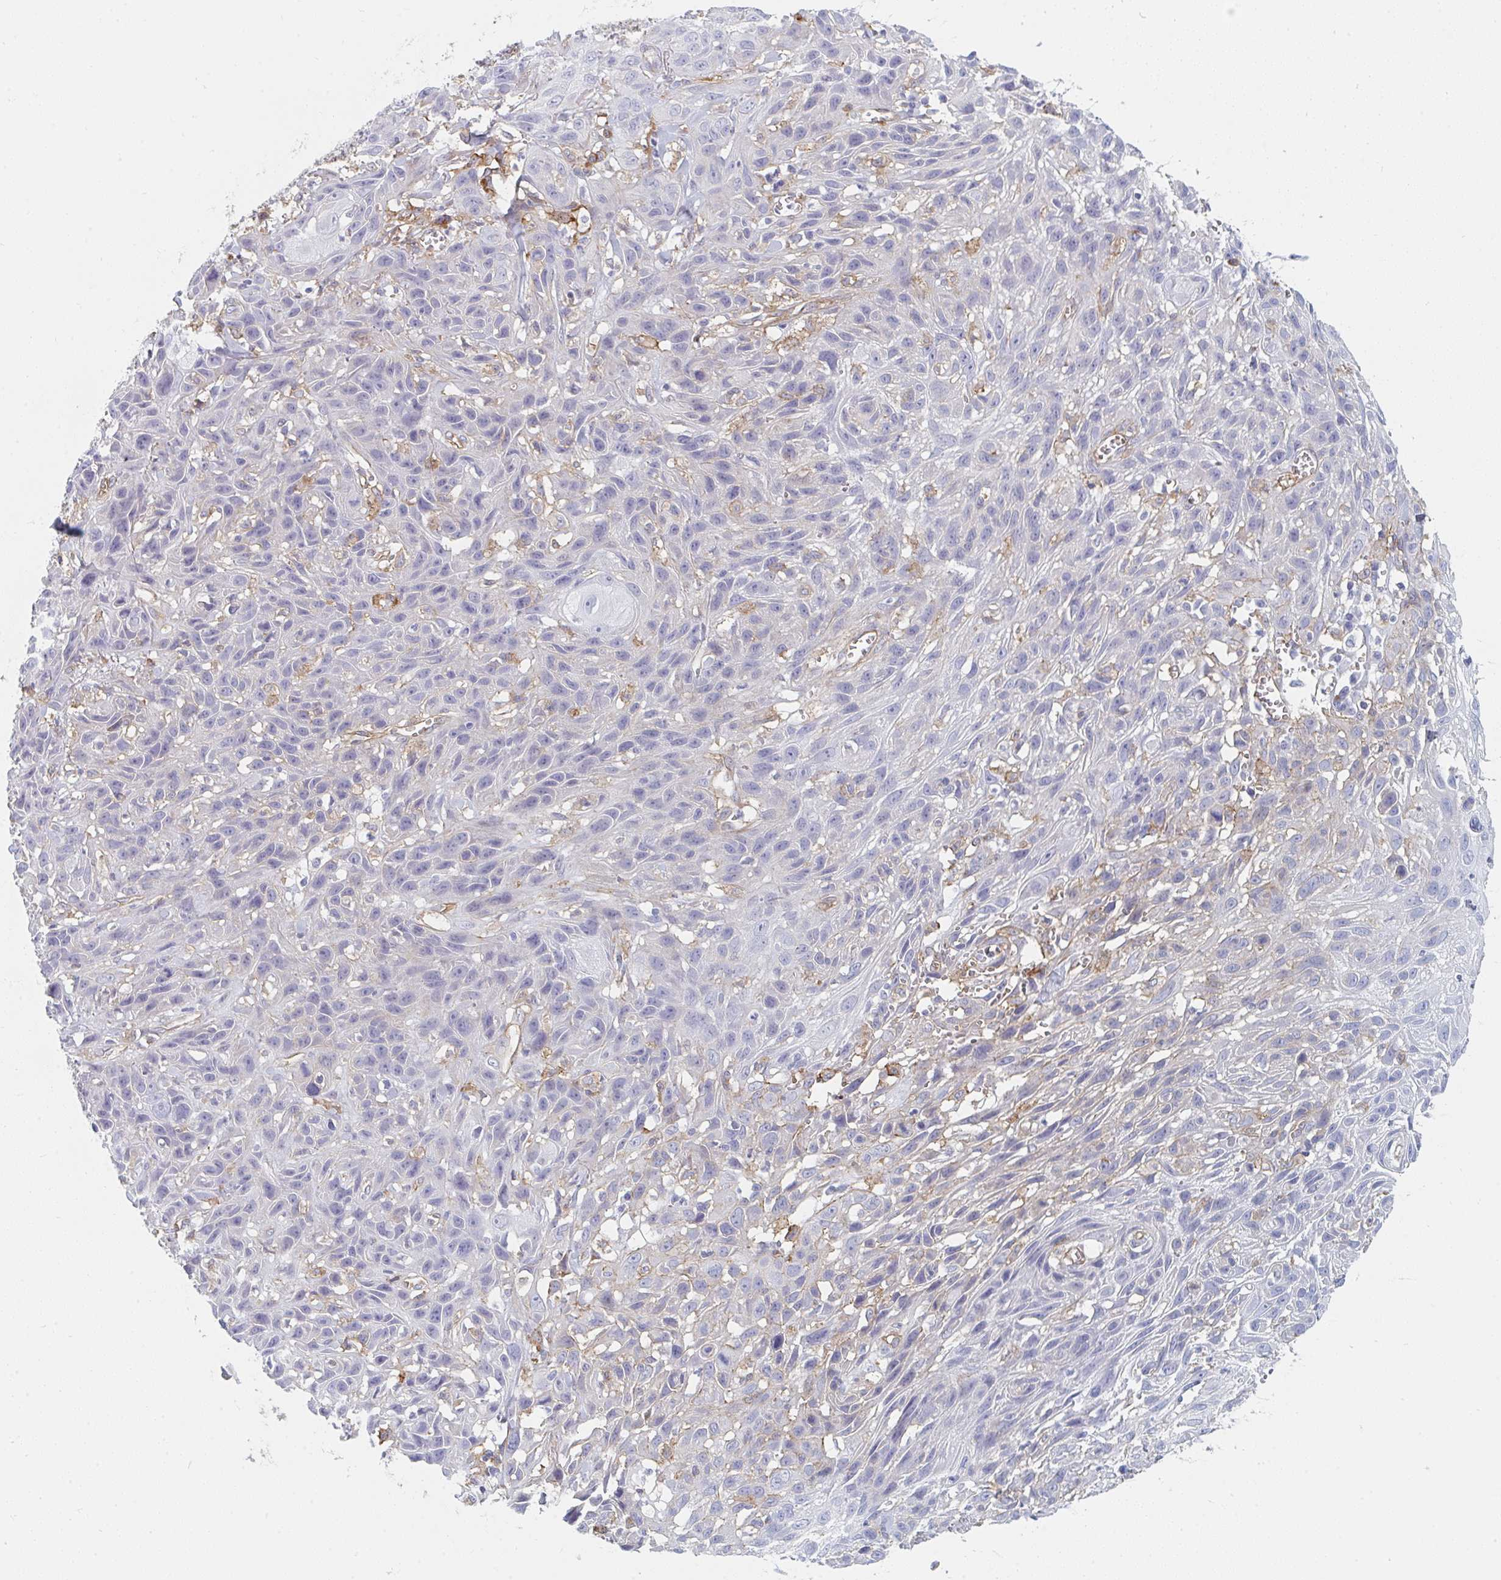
{"staining": {"intensity": "negative", "quantity": "none", "location": "none"}, "tissue": "skin cancer", "cell_type": "Tumor cells", "image_type": "cancer", "snomed": [{"axis": "morphology", "description": "Squamous cell carcinoma, NOS"}, {"axis": "topography", "description": "Skin"}, {"axis": "topography", "description": "Vulva"}], "caption": "There is no significant positivity in tumor cells of skin cancer (squamous cell carcinoma). (Stains: DAB (3,3'-diaminobenzidine) immunohistochemistry (IHC) with hematoxylin counter stain, Microscopy: brightfield microscopy at high magnification).", "gene": "DAB2", "patient": {"sex": "female", "age": 83}}